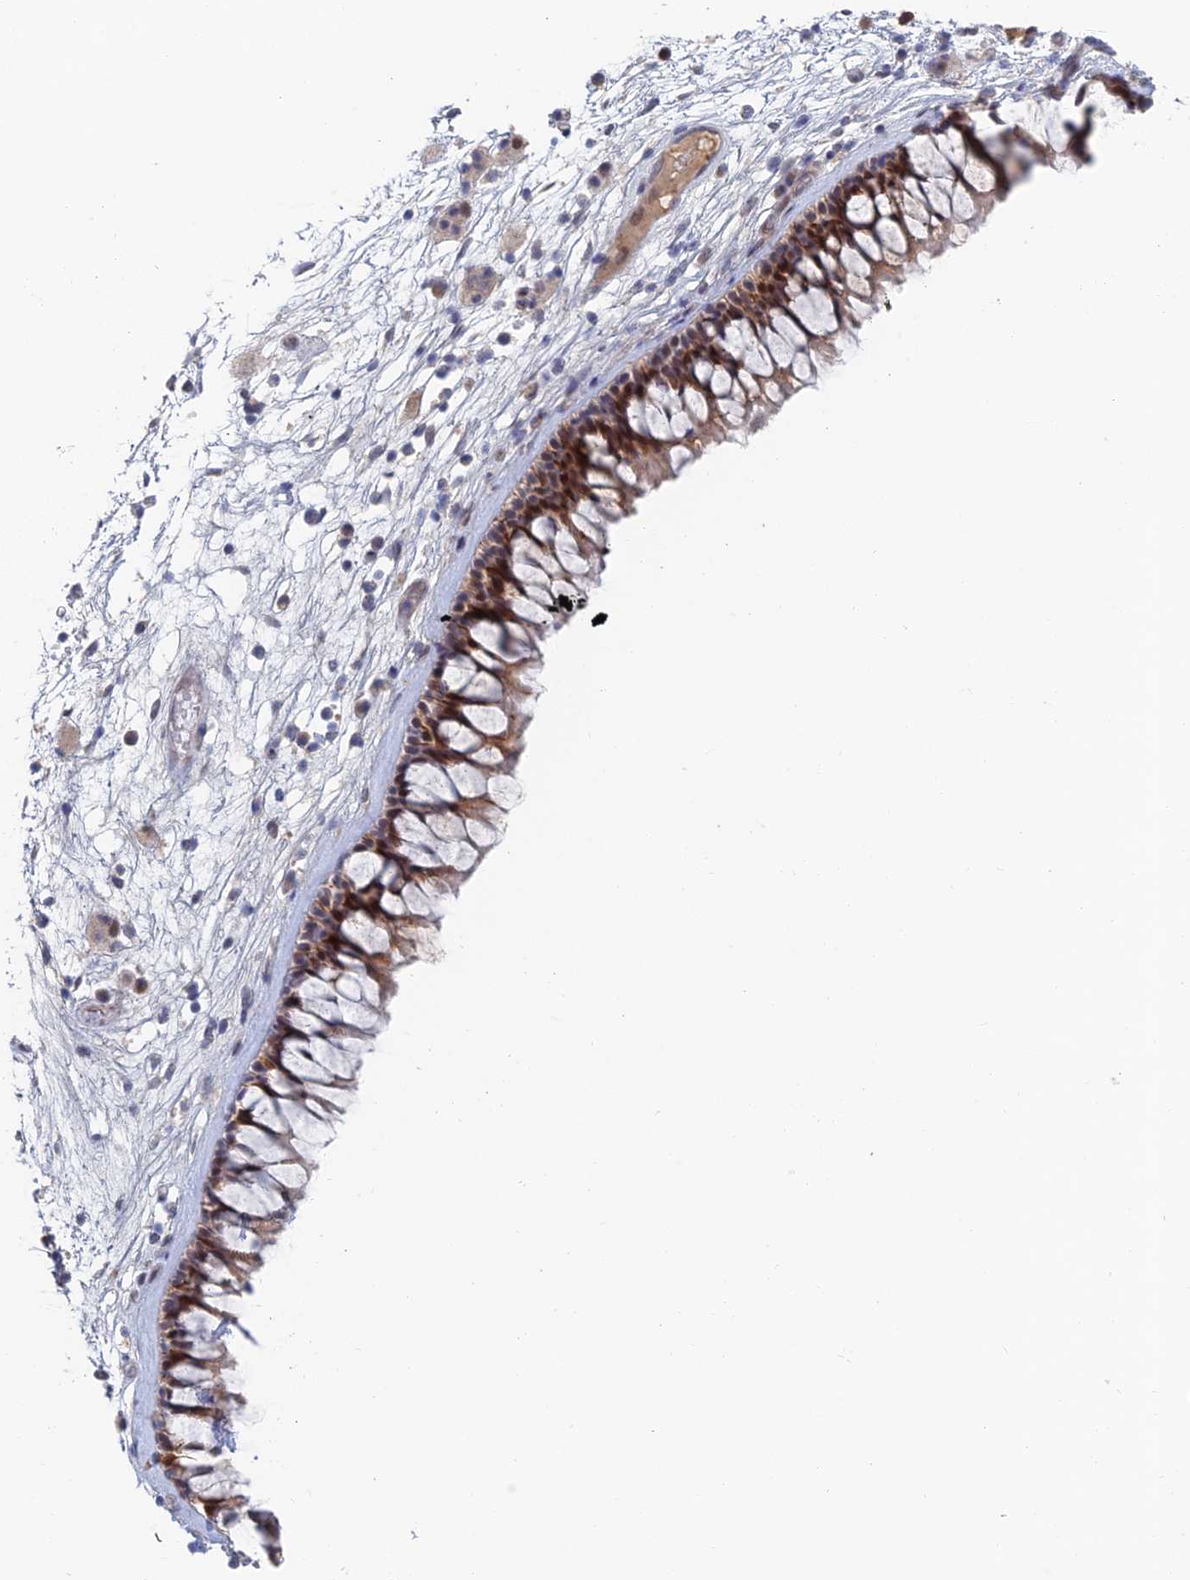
{"staining": {"intensity": "strong", "quantity": "25%-75%", "location": "cytoplasmic/membranous,nuclear"}, "tissue": "nasopharynx", "cell_type": "Respiratory epithelial cells", "image_type": "normal", "snomed": [{"axis": "morphology", "description": "Normal tissue, NOS"}, {"axis": "morphology", "description": "Inflammation, NOS"}, {"axis": "morphology", "description": "Malignant melanoma, Metastatic site"}, {"axis": "topography", "description": "Nasopharynx"}], "caption": "DAB (3,3'-diaminobenzidine) immunohistochemical staining of unremarkable human nasopharynx demonstrates strong cytoplasmic/membranous,nuclear protein positivity in about 25%-75% of respiratory epithelial cells. Using DAB (3,3'-diaminobenzidine) (brown) and hematoxylin (blue) stains, captured at high magnification using brightfield microscopy.", "gene": "ZUP1", "patient": {"sex": "male", "age": 70}}